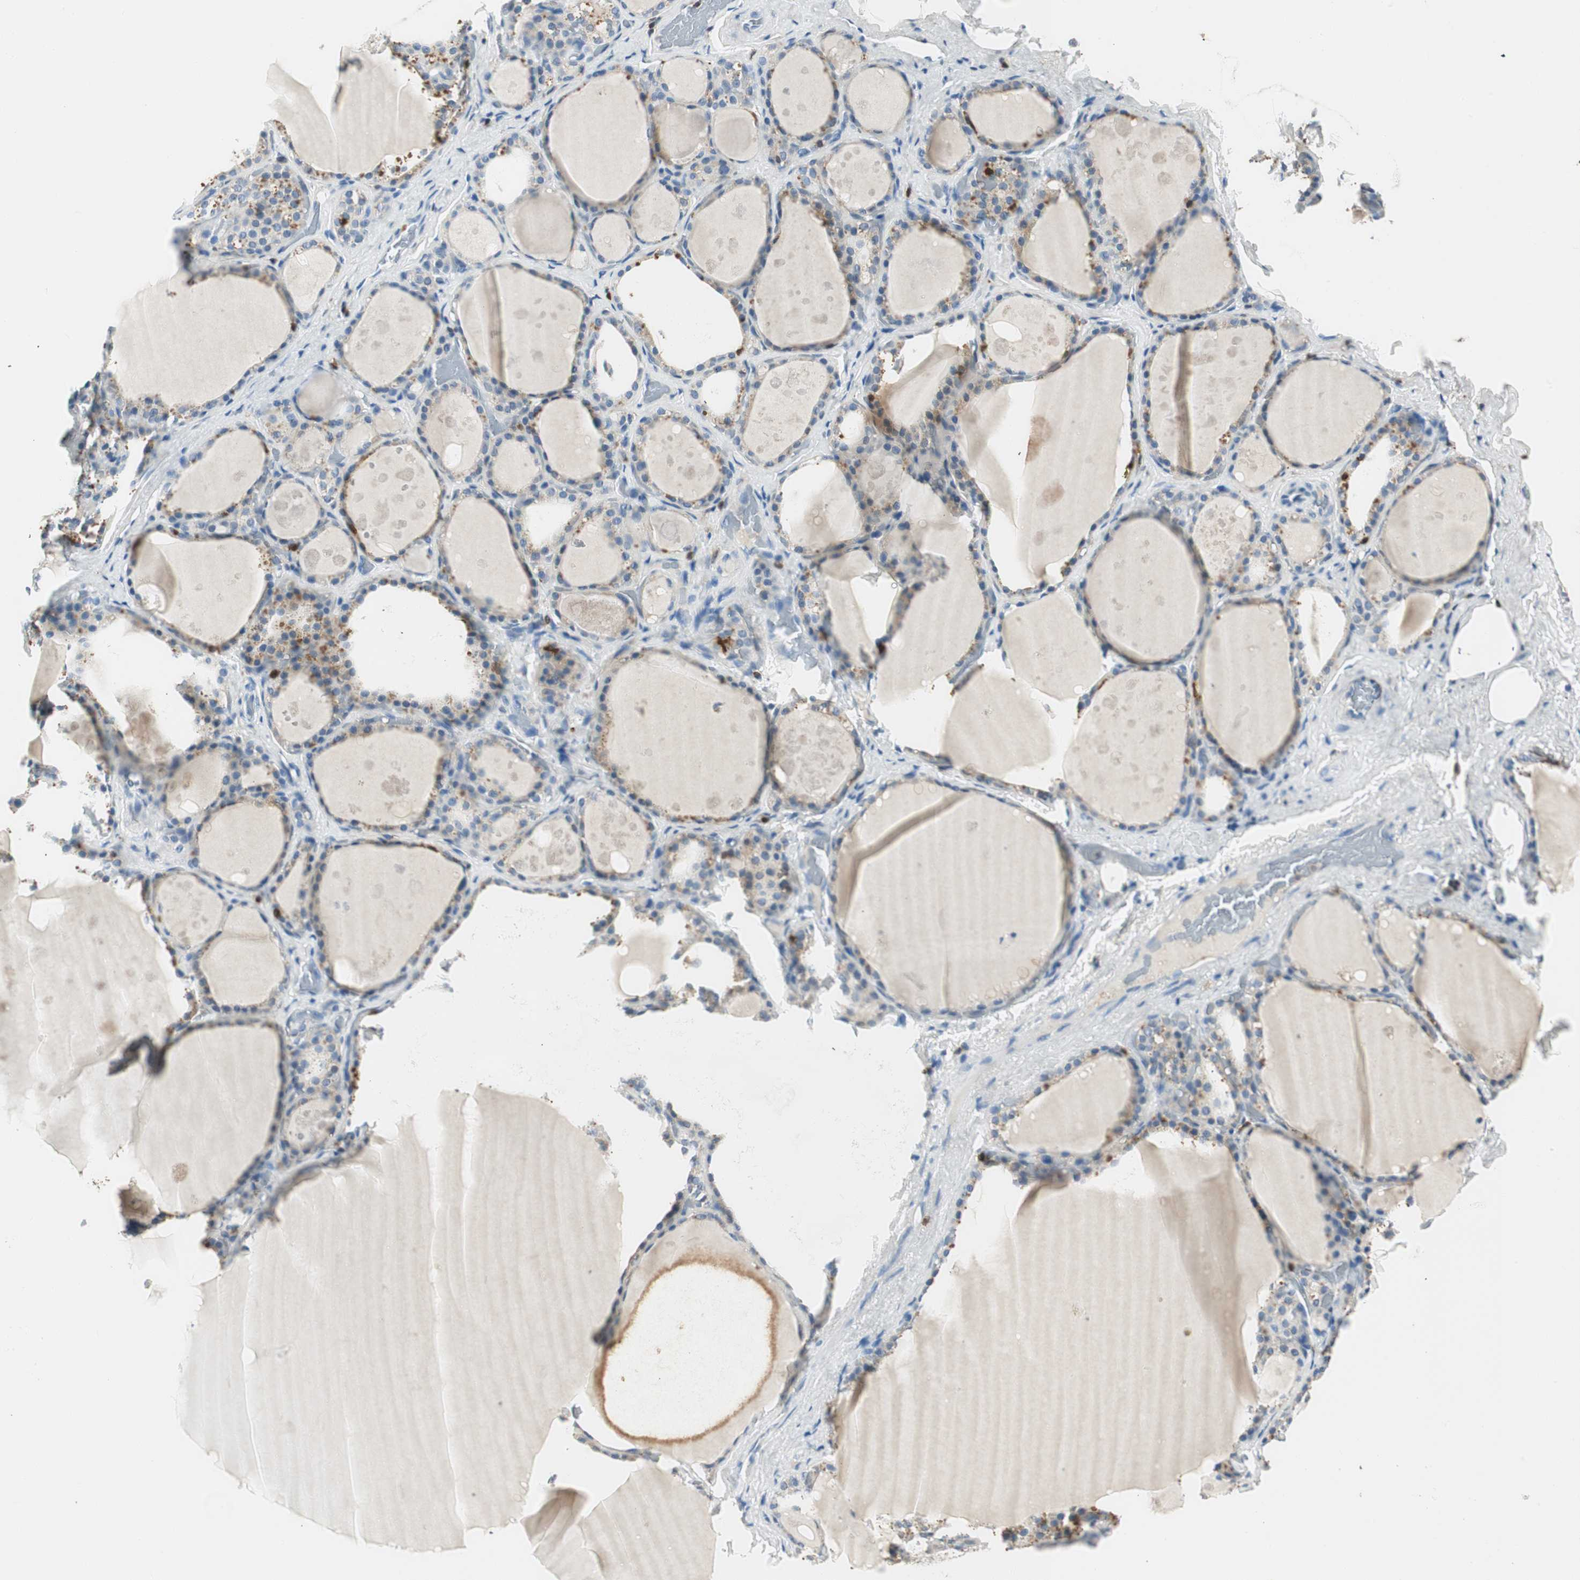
{"staining": {"intensity": "weak", "quantity": "25%-75%", "location": "cytoplasmic/membranous"}, "tissue": "thyroid gland", "cell_type": "Glandular cells", "image_type": "normal", "snomed": [{"axis": "morphology", "description": "Normal tissue, NOS"}, {"axis": "topography", "description": "Thyroid gland"}], "caption": "High-power microscopy captured an IHC micrograph of unremarkable thyroid gland, revealing weak cytoplasmic/membranous expression in approximately 25%-75% of glandular cells.", "gene": "COTL1", "patient": {"sex": "male", "age": 61}}